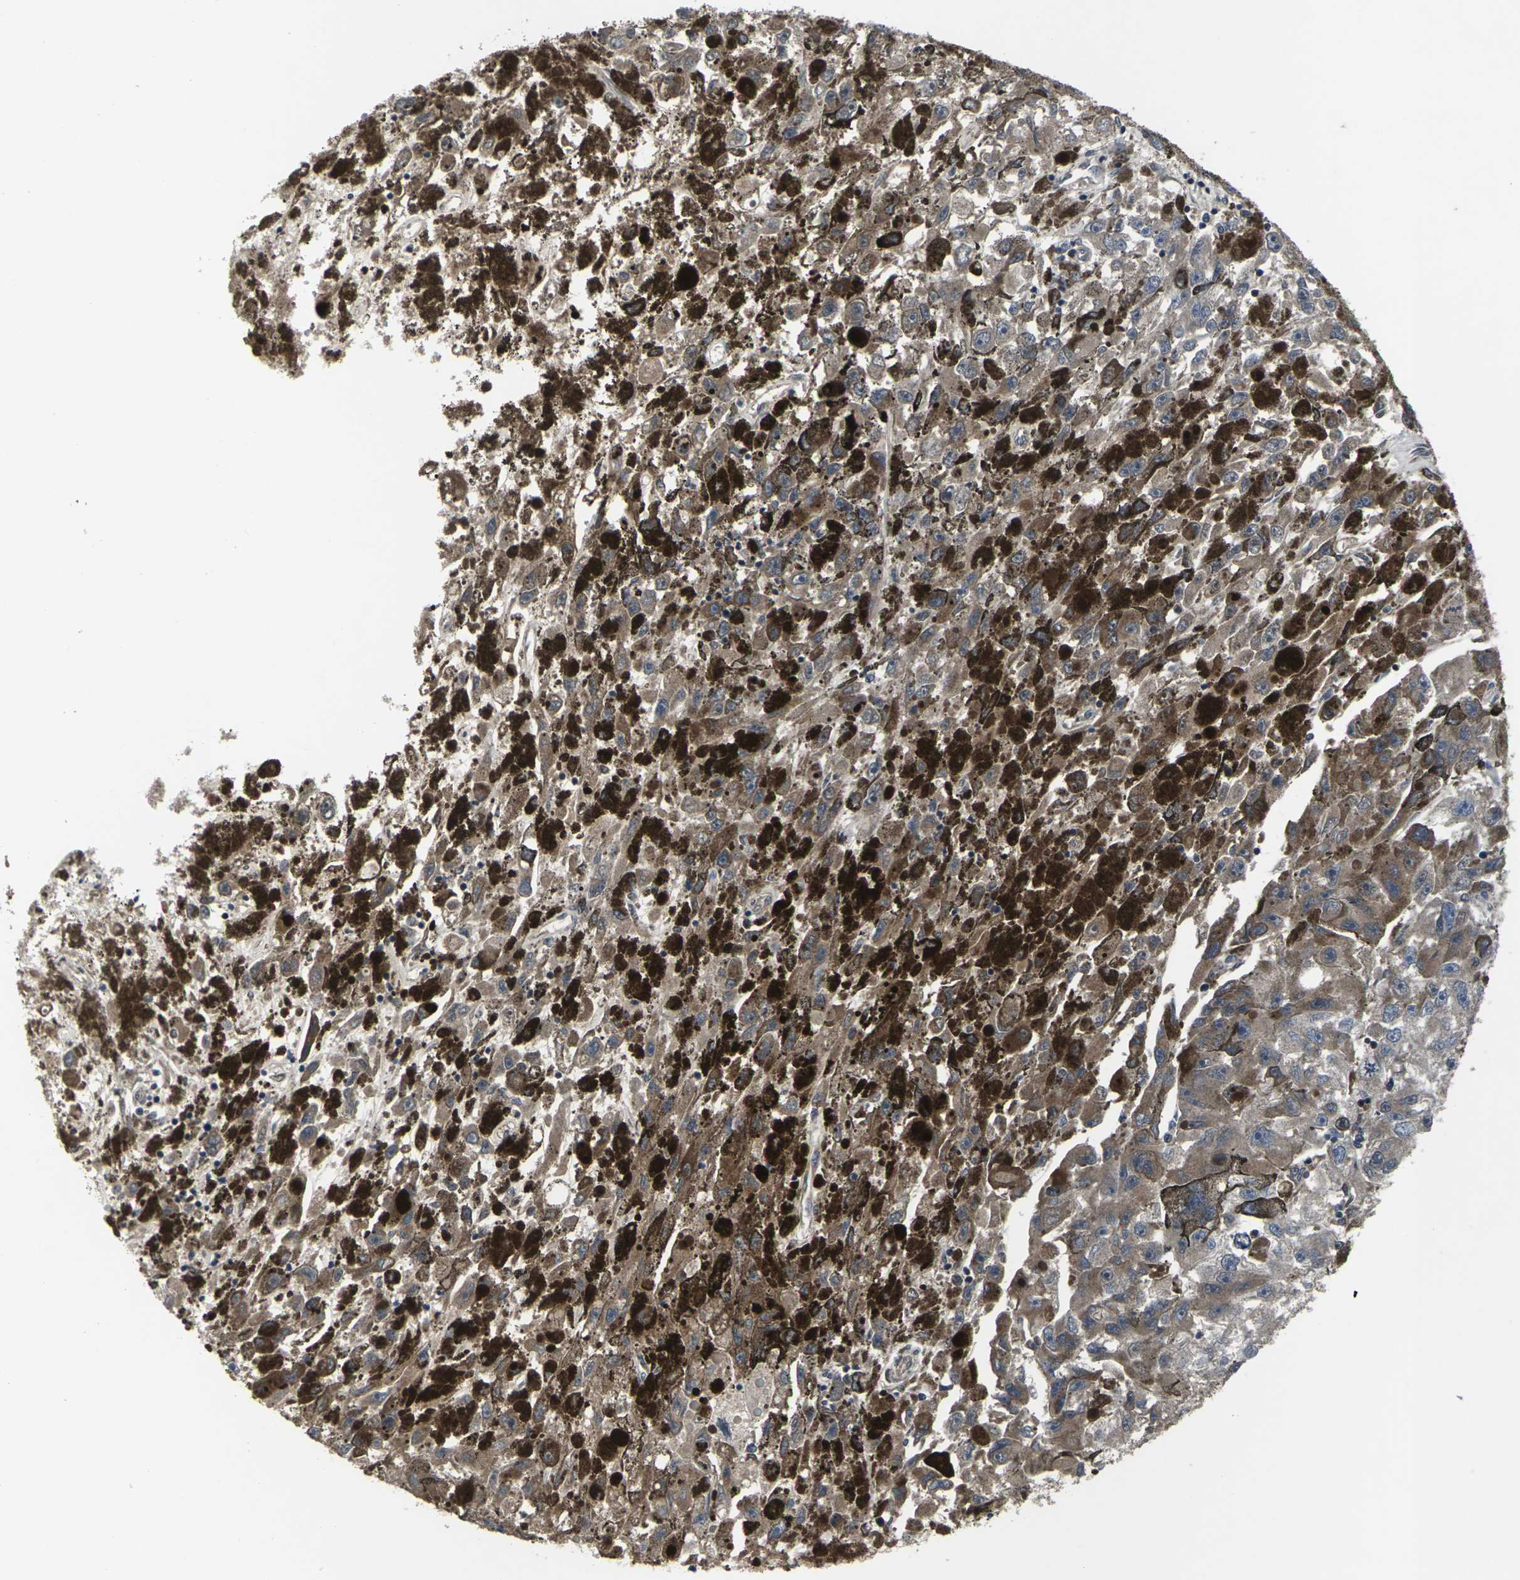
{"staining": {"intensity": "moderate", "quantity": ">75%", "location": "cytoplasmic/membranous"}, "tissue": "melanoma", "cell_type": "Tumor cells", "image_type": "cancer", "snomed": [{"axis": "morphology", "description": "Malignant melanoma, NOS"}, {"axis": "topography", "description": "Skin"}], "caption": "Melanoma stained with a brown dye exhibits moderate cytoplasmic/membranous positive expression in approximately >75% of tumor cells.", "gene": "HPRT1", "patient": {"sex": "female", "age": 104}}